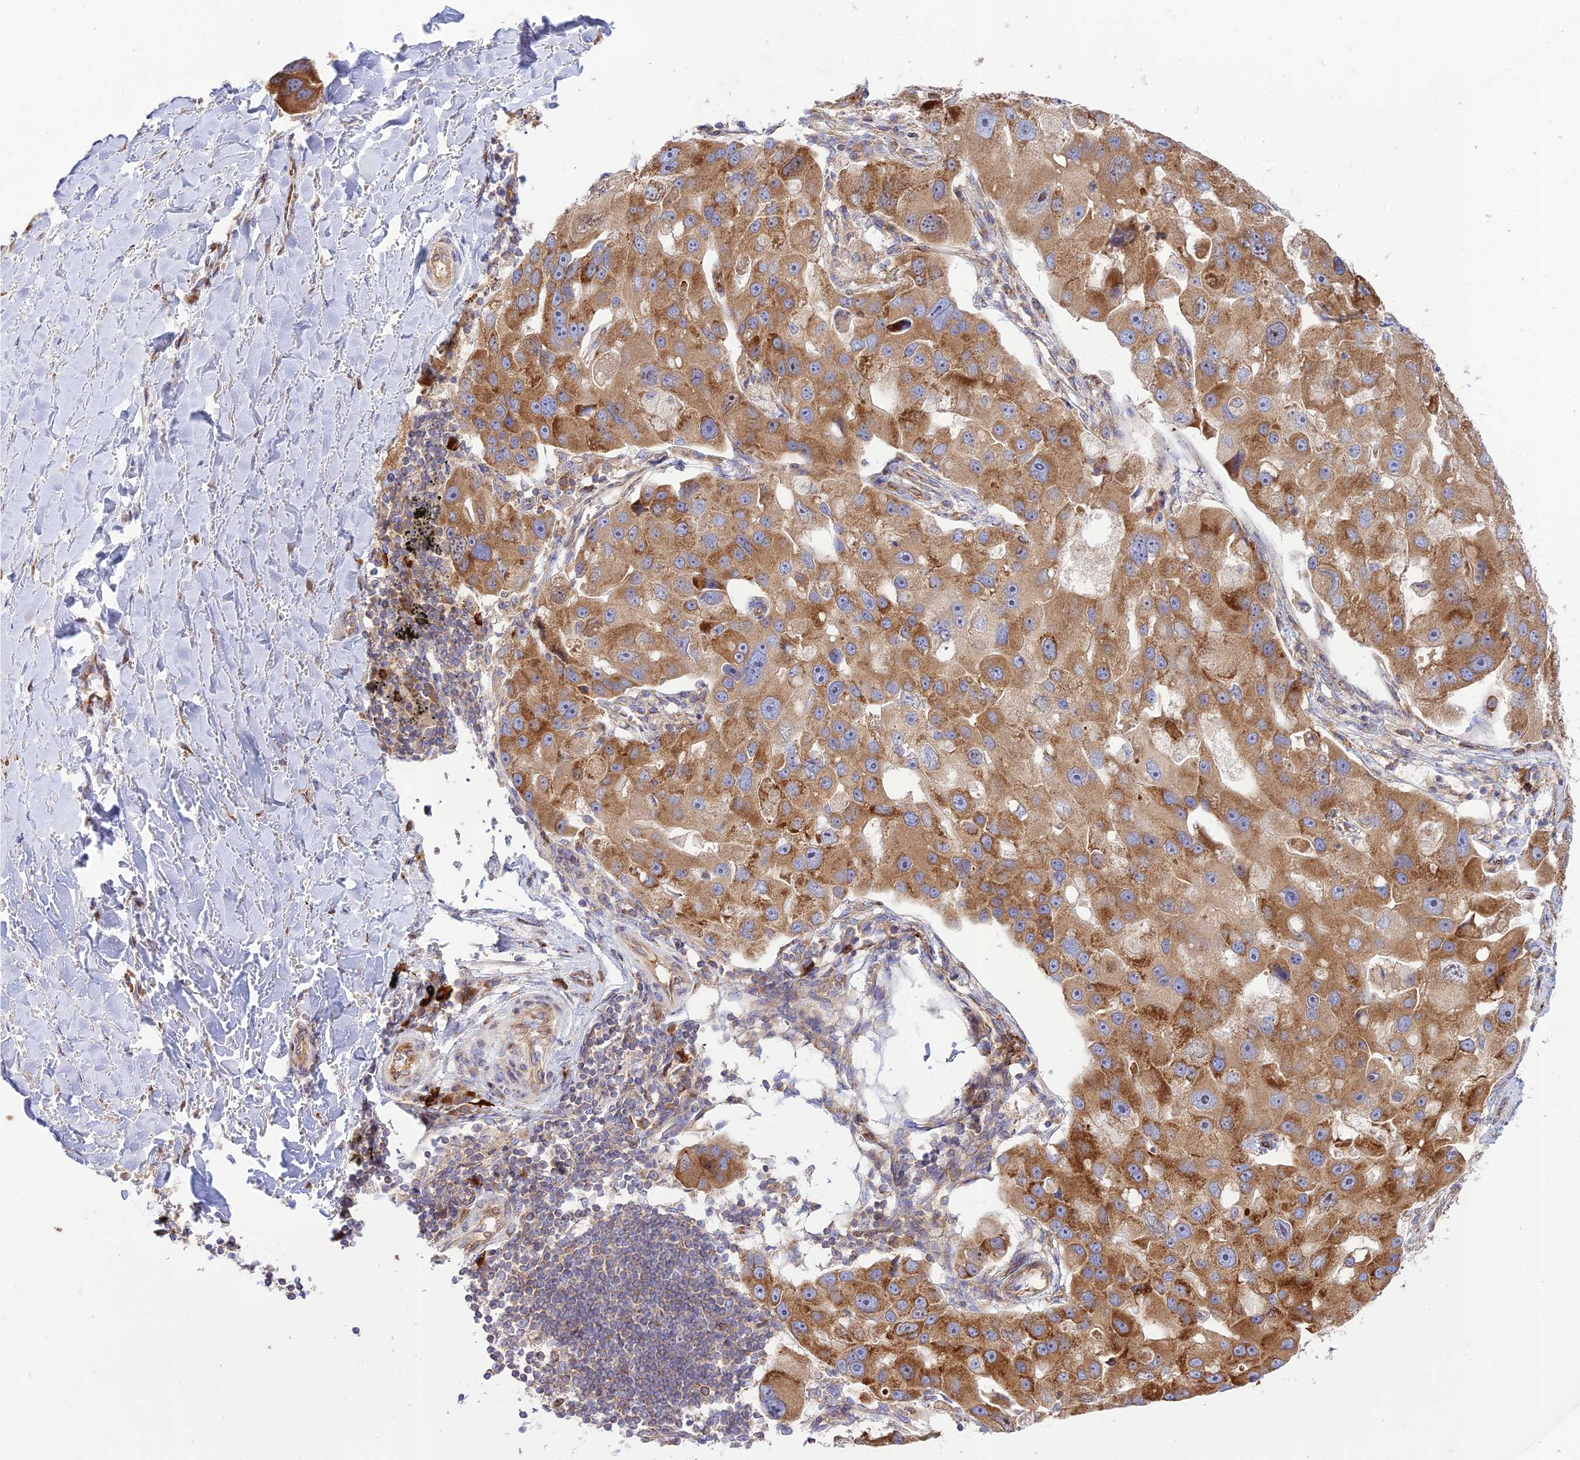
{"staining": {"intensity": "moderate", "quantity": ">75%", "location": "cytoplasmic/membranous"}, "tissue": "lung cancer", "cell_type": "Tumor cells", "image_type": "cancer", "snomed": [{"axis": "morphology", "description": "Adenocarcinoma, NOS"}, {"axis": "topography", "description": "Lung"}], "caption": "A photomicrograph of lung cancer stained for a protein demonstrates moderate cytoplasmic/membranous brown staining in tumor cells. The staining was performed using DAB to visualize the protein expression in brown, while the nuclei were stained in blue with hematoxylin (Magnification: 20x).", "gene": "PIMREG", "patient": {"sex": "female", "age": 54}}